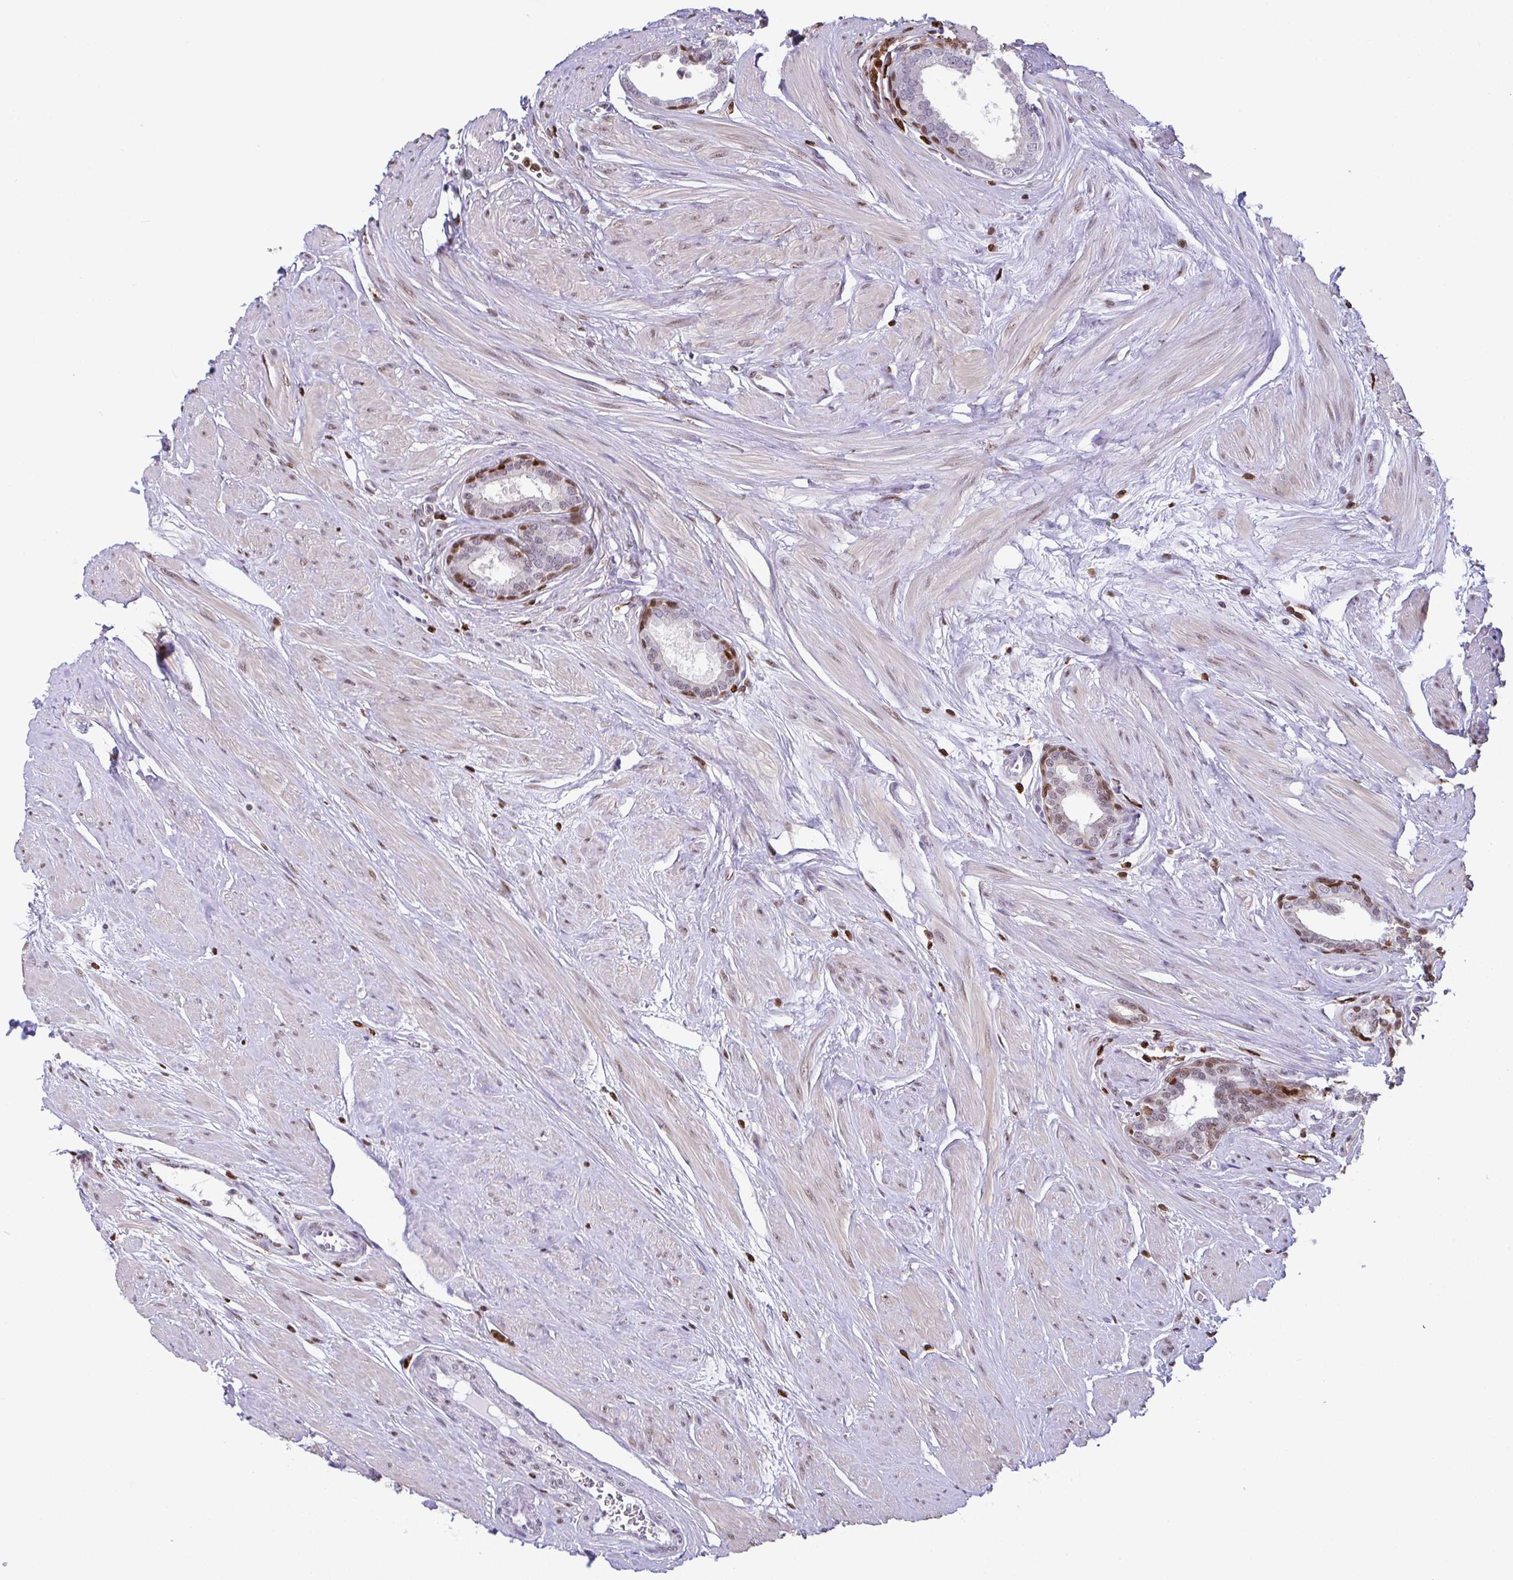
{"staining": {"intensity": "moderate", "quantity": "<25%", "location": "nuclear"}, "tissue": "prostate", "cell_type": "Glandular cells", "image_type": "normal", "snomed": [{"axis": "morphology", "description": "Normal tissue, NOS"}, {"axis": "topography", "description": "Prostate"}, {"axis": "topography", "description": "Peripheral nerve tissue"}], "caption": "Immunohistochemical staining of benign prostate exhibits low levels of moderate nuclear expression in about <25% of glandular cells.", "gene": "BTBD10", "patient": {"sex": "male", "age": 55}}